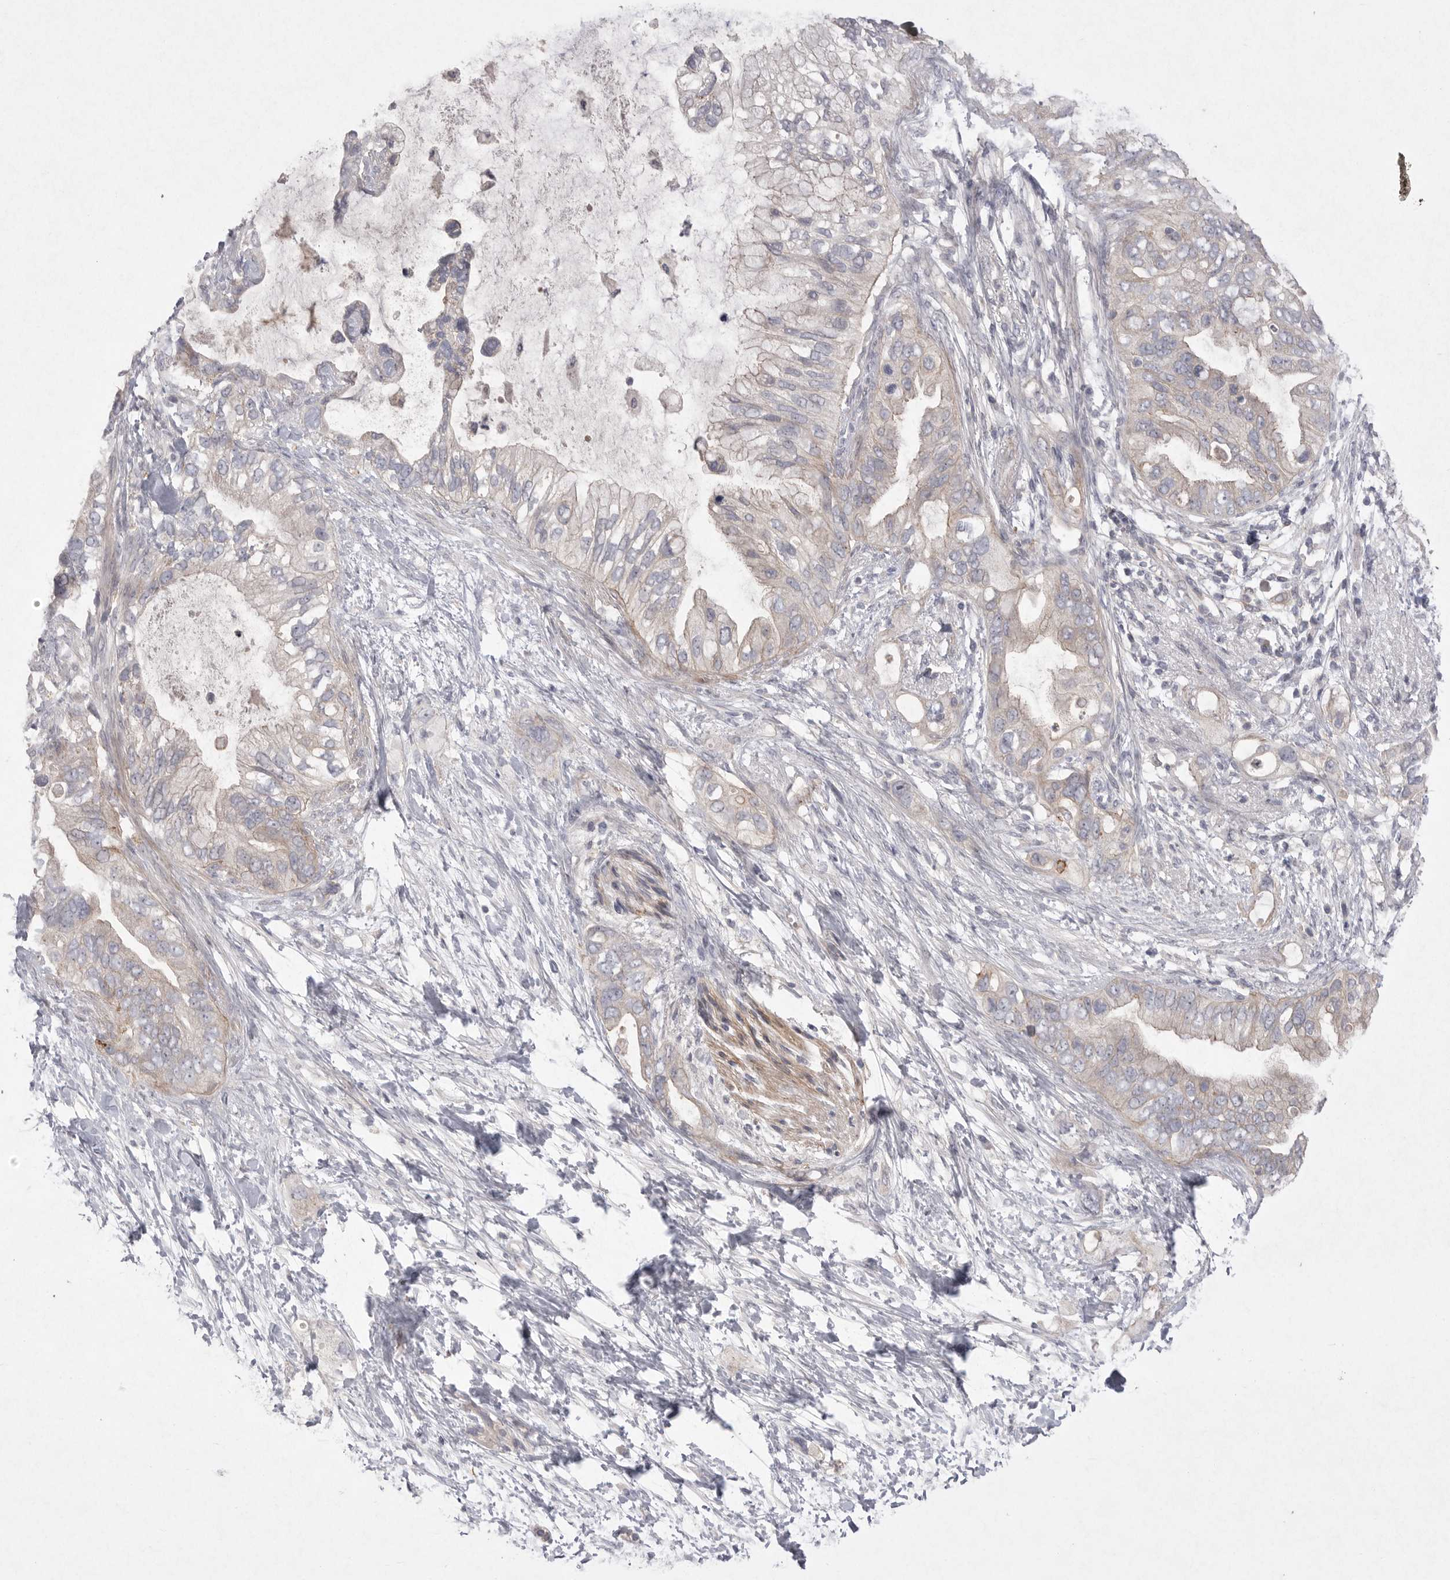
{"staining": {"intensity": "weak", "quantity": "<25%", "location": "cytoplasmic/membranous"}, "tissue": "pancreatic cancer", "cell_type": "Tumor cells", "image_type": "cancer", "snomed": [{"axis": "morphology", "description": "Adenocarcinoma, NOS"}, {"axis": "topography", "description": "Pancreas"}], "caption": "Histopathology image shows no significant protein positivity in tumor cells of pancreatic adenocarcinoma.", "gene": "VANGL2", "patient": {"sex": "female", "age": 56}}